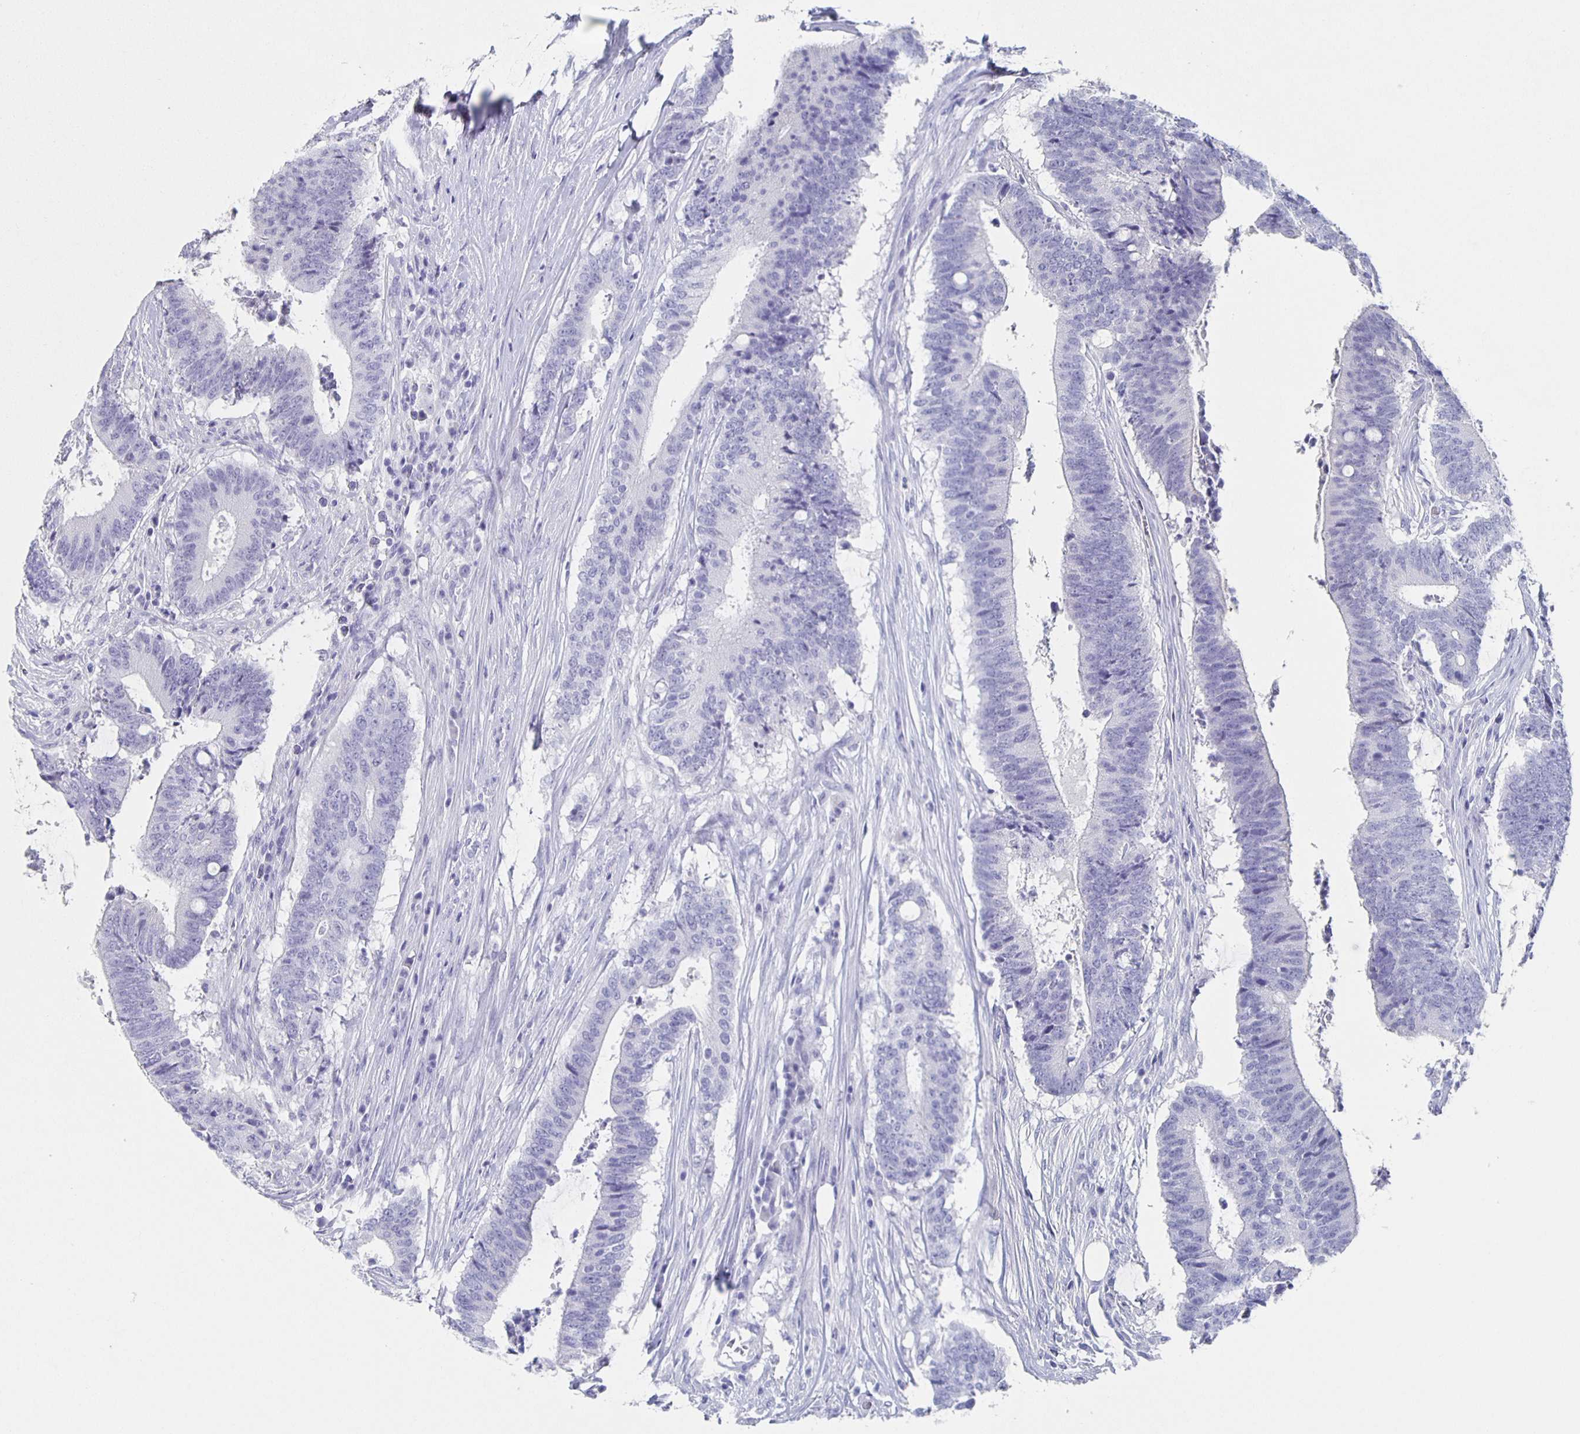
{"staining": {"intensity": "negative", "quantity": "none", "location": "none"}, "tissue": "colorectal cancer", "cell_type": "Tumor cells", "image_type": "cancer", "snomed": [{"axis": "morphology", "description": "Adenocarcinoma, NOS"}, {"axis": "topography", "description": "Colon"}], "caption": "The histopathology image displays no staining of tumor cells in colorectal cancer (adenocarcinoma). (IHC, brightfield microscopy, high magnification).", "gene": "SLC34A2", "patient": {"sex": "female", "age": 43}}